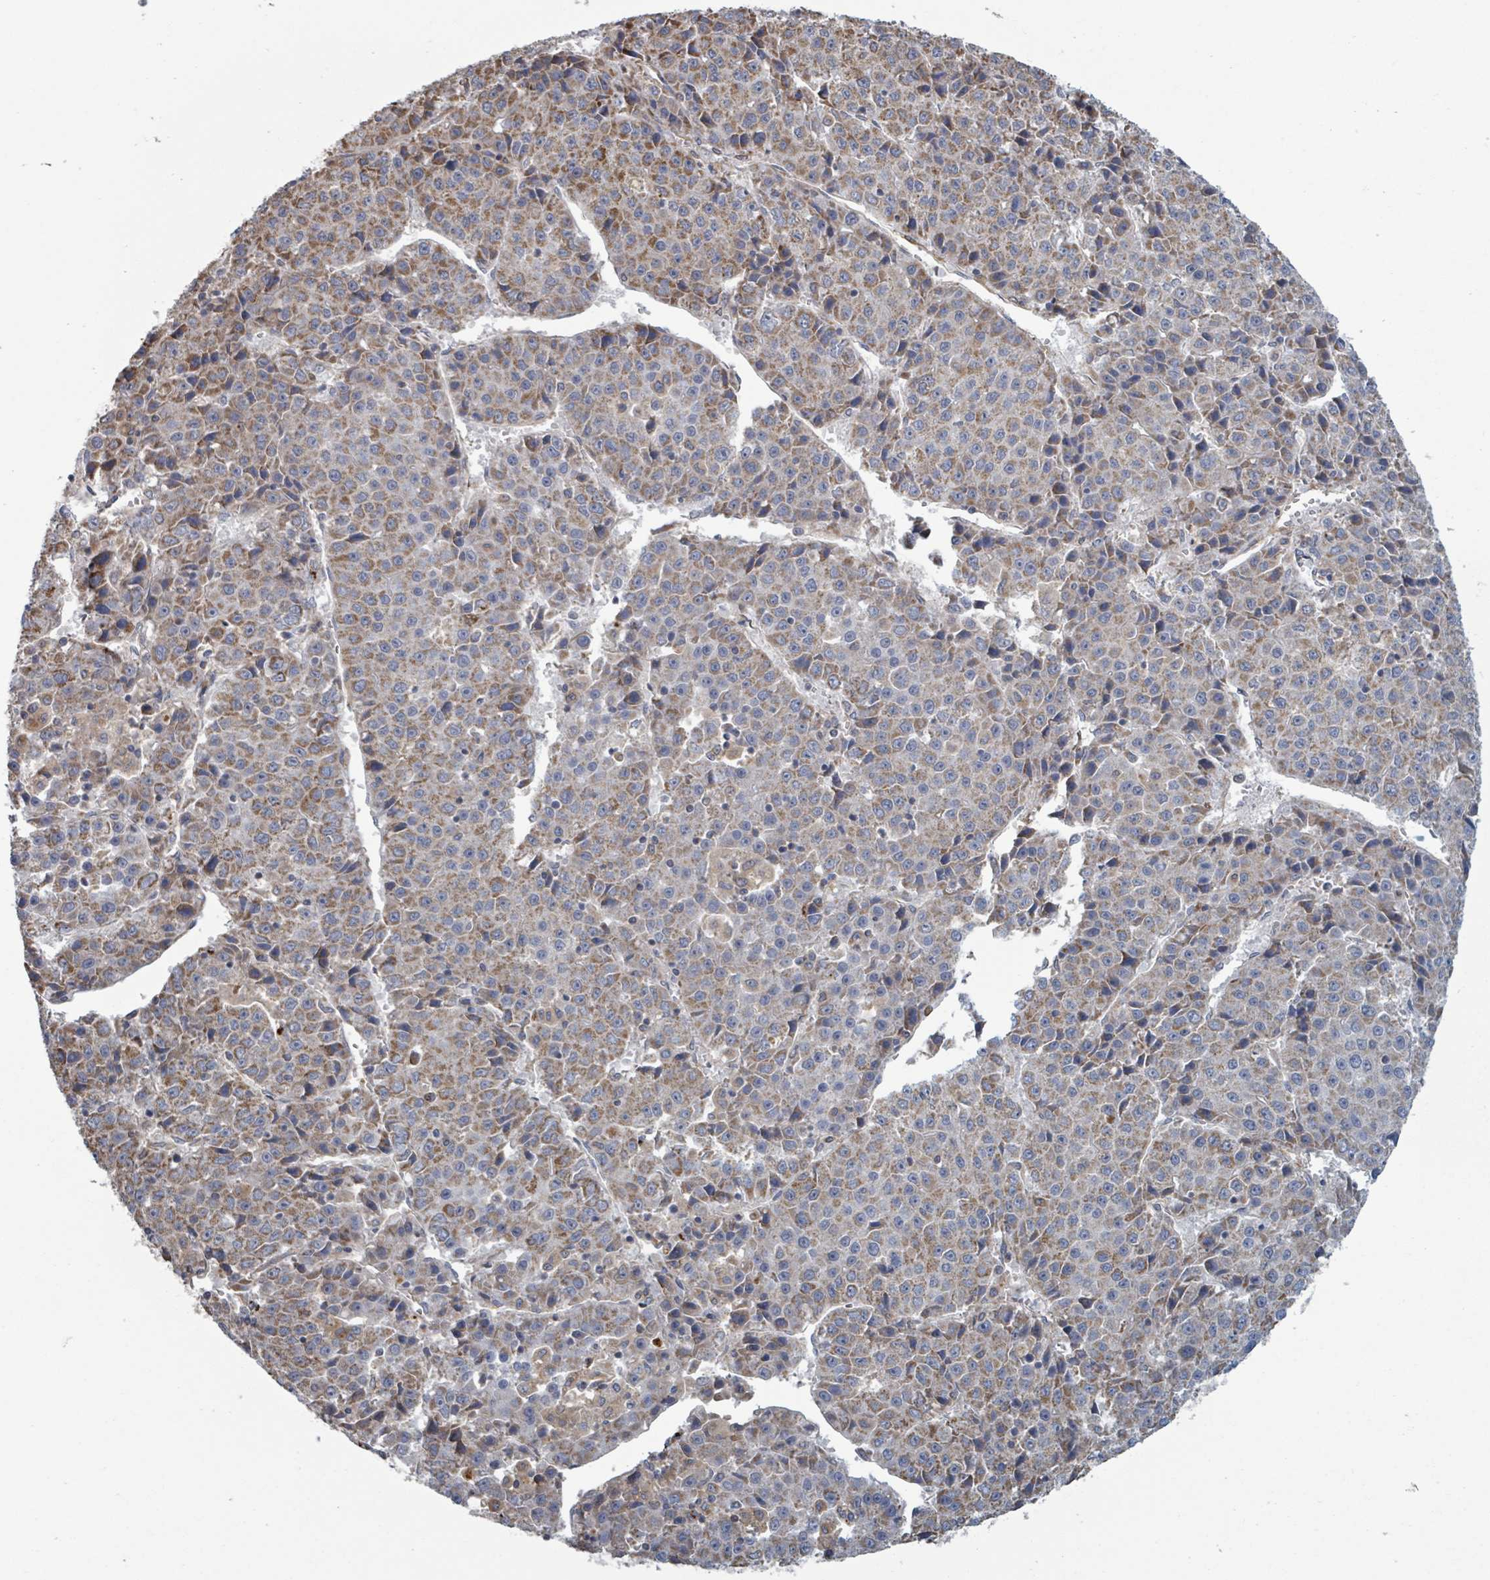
{"staining": {"intensity": "moderate", "quantity": "25%-75%", "location": "cytoplasmic/membranous"}, "tissue": "liver cancer", "cell_type": "Tumor cells", "image_type": "cancer", "snomed": [{"axis": "morphology", "description": "Carcinoma, Hepatocellular, NOS"}, {"axis": "topography", "description": "Liver"}], "caption": "Tumor cells demonstrate medium levels of moderate cytoplasmic/membranous expression in about 25%-75% of cells in human liver cancer (hepatocellular carcinoma). Immunohistochemistry (ihc) stains the protein in brown and the nuclei are stained blue.", "gene": "ADCK1", "patient": {"sex": "female", "age": 53}}